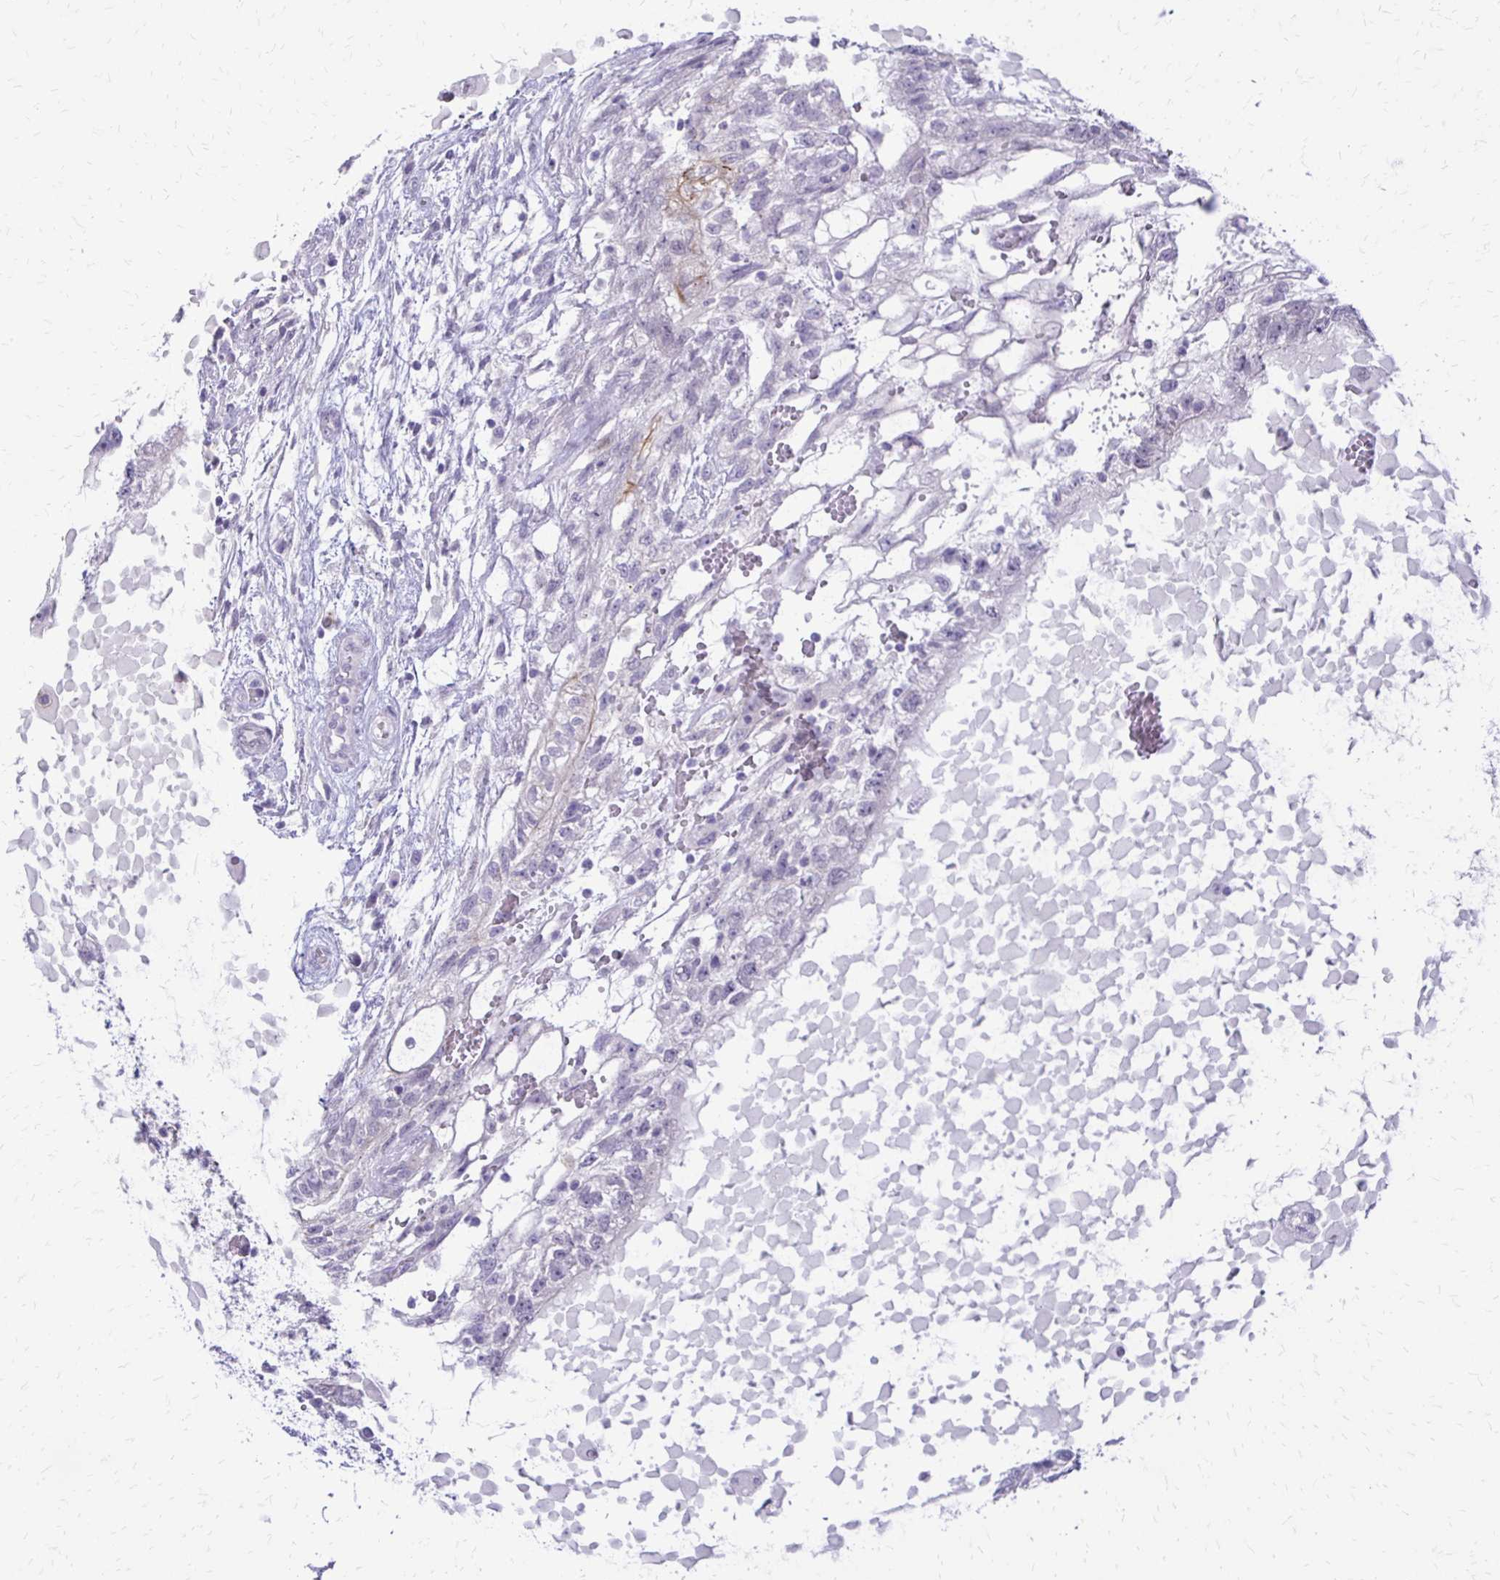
{"staining": {"intensity": "negative", "quantity": "none", "location": "none"}, "tissue": "testis cancer", "cell_type": "Tumor cells", "image_type": "cancer", "snomed": [{"axis": "morphology", "description": "Normal tissue, NOS"}, {"axis": "morphology", "description": "Carcinoma, Embryonal, NOS"}, {"axis": "topography", "description": "Testis"}], "caption": "Tumor cells are negative for brown protein staining in testis cancer (embryonal carcinoma).", "gene": "EPYC", "patient": {"sex": "male", "age": 32}}